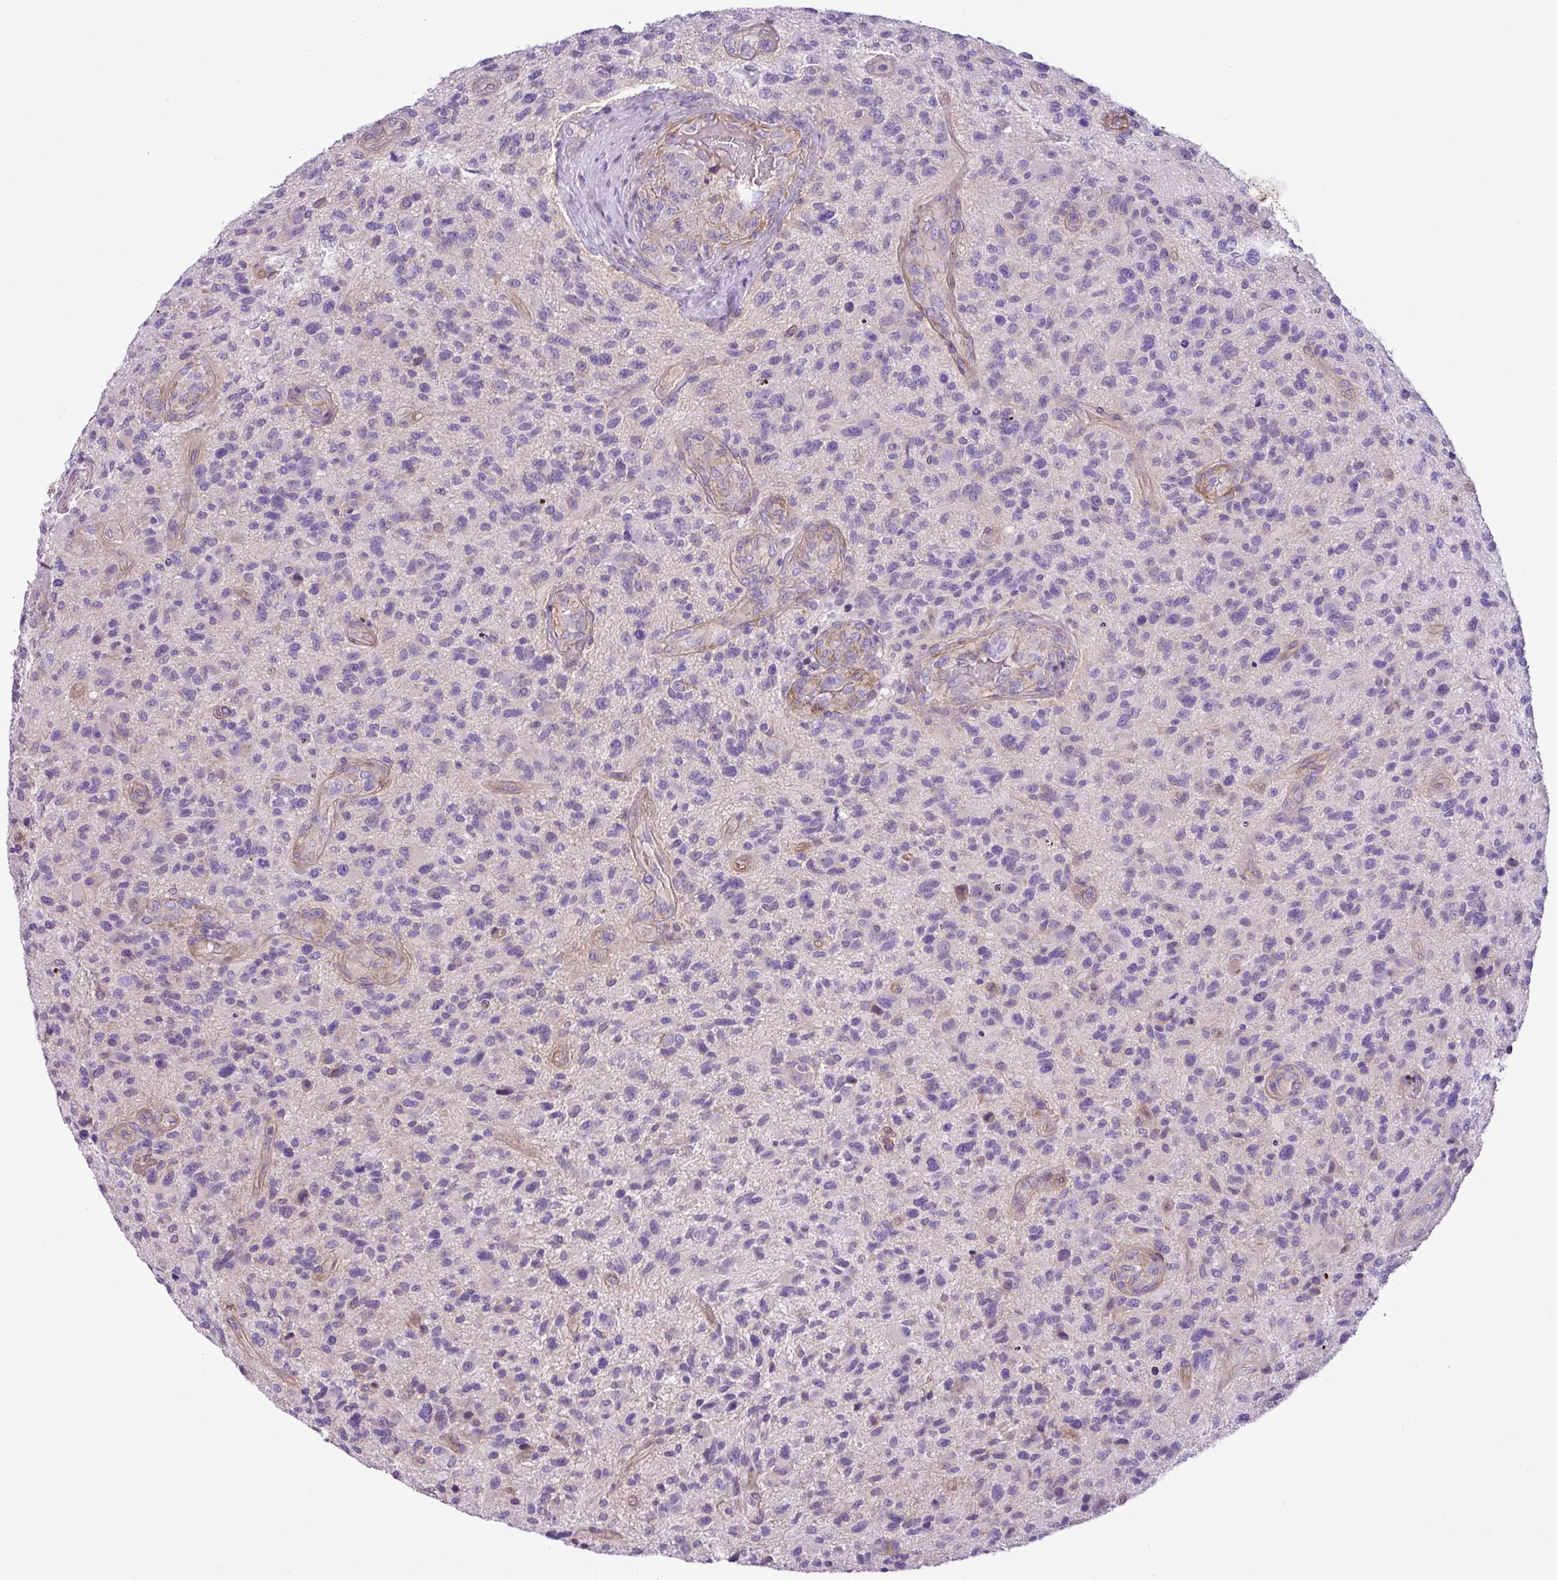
{"staining": {"intensity": "negative", "quantity": "none", "location": "none"}, "tissue": "glioma", "cell_type": "Tumor cells", "image_type": "cancer", "snomed": [{"axis": "morphology", "description": "Glioma, malignant, High grade"}, {"axis": "topography", "description": "Brain"}], "caption": "The immunohistochemistry photomicrograph has no significant positivity in tumor cells of glioma tissue. The staining is performed using DAB (3,3'-diaminobenzidine) brown chromogen with nuclei counter-stained in using hematoxylin.", "gene": "C11orf91", "patient": {"sex": "male", "age": 47}}